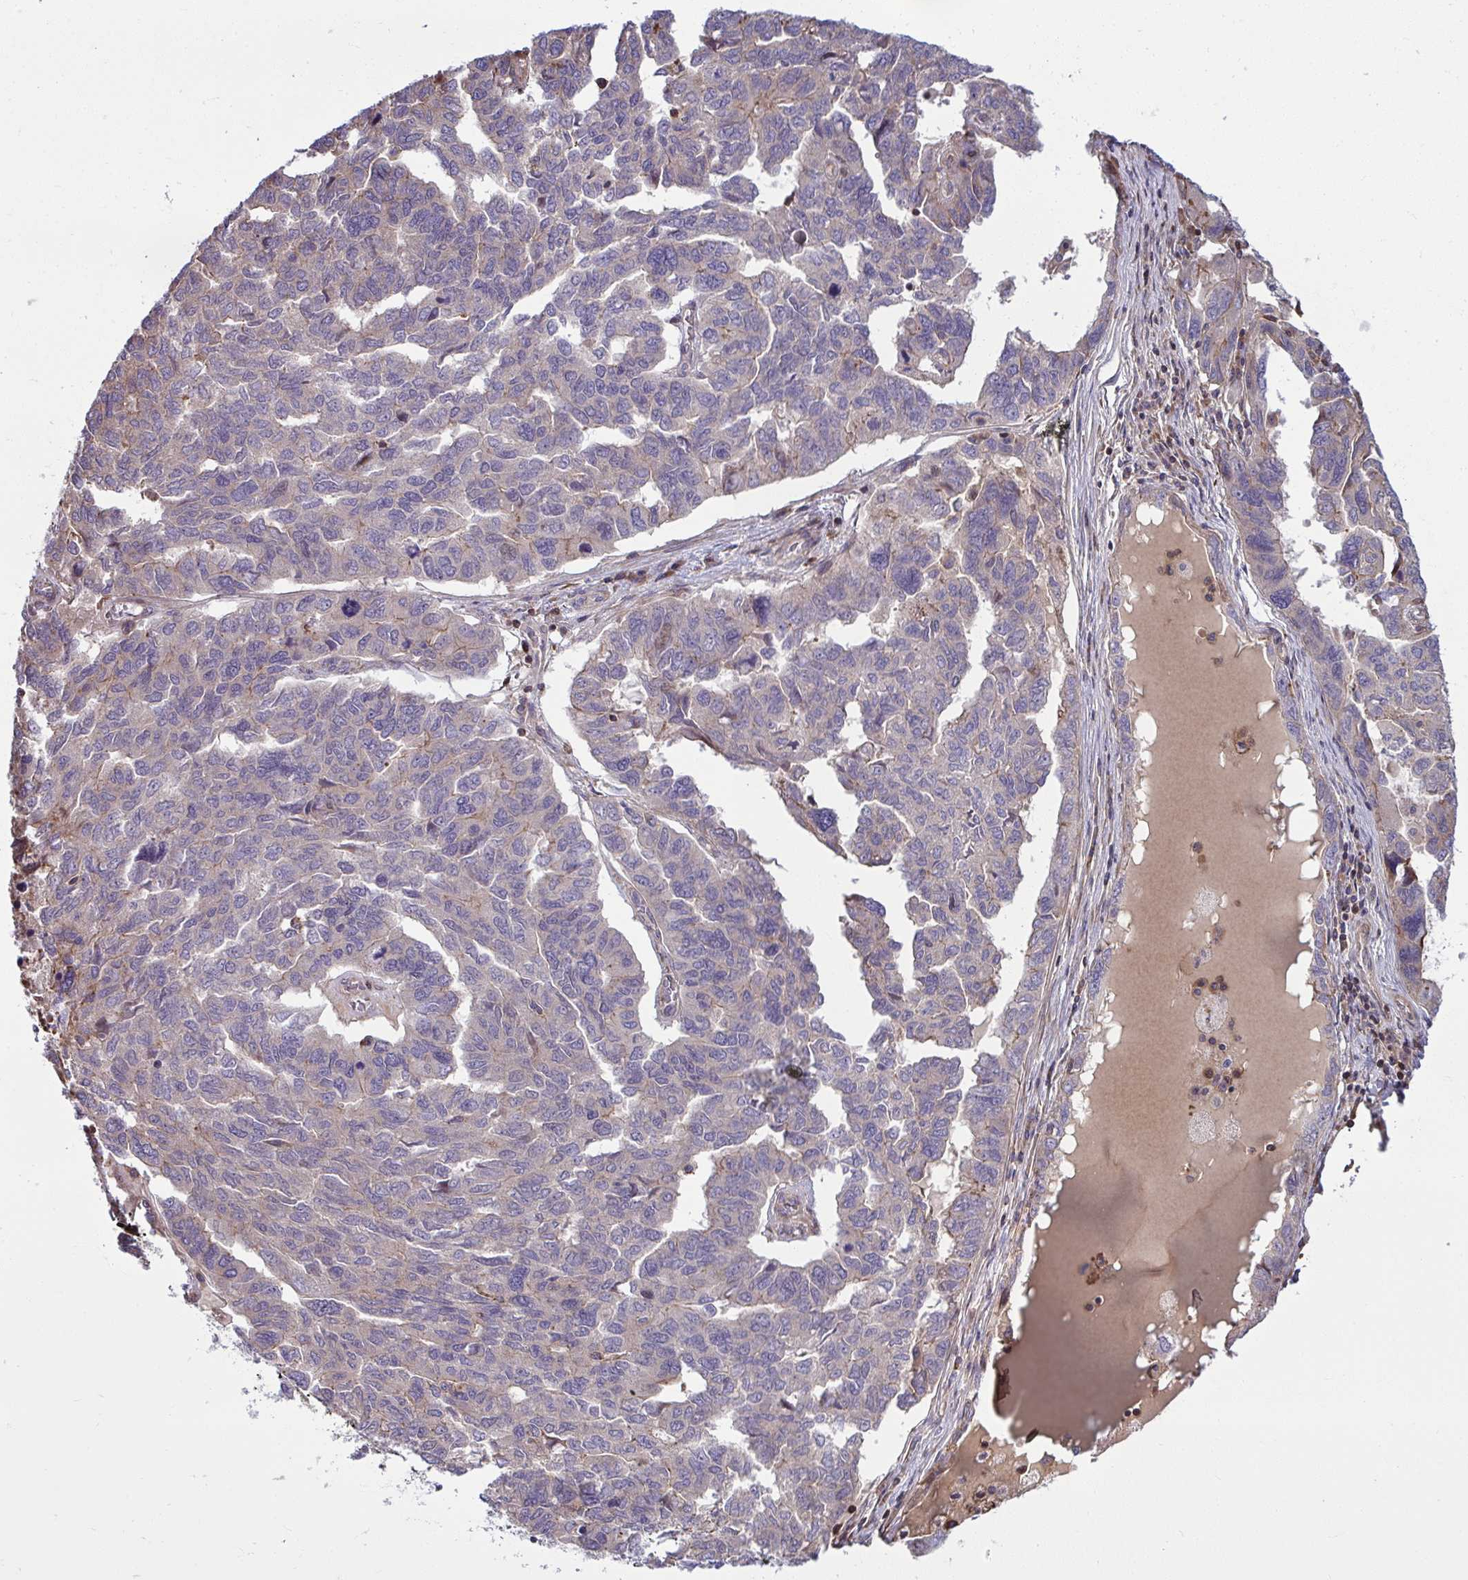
{"staining": {"intensity": "negative", "quantity": "none", "location": "none"}, "tissue": "ovarian cancer", "cell_type": "Tumor cells", "image_type": "cancer", "snomed": [{"axis": "morphology", "description": "Cystadenocarcinoma, serous, NOS"}, {"axis": "topography", "description": "Ovary"}], "caption": "Image shows no protein positivity in tumor cells of serous cystadenocarcinoma (ovarian) tissue.", "gene": "ZSCAN9", "patient": {"sex": "female", "age": 64}}